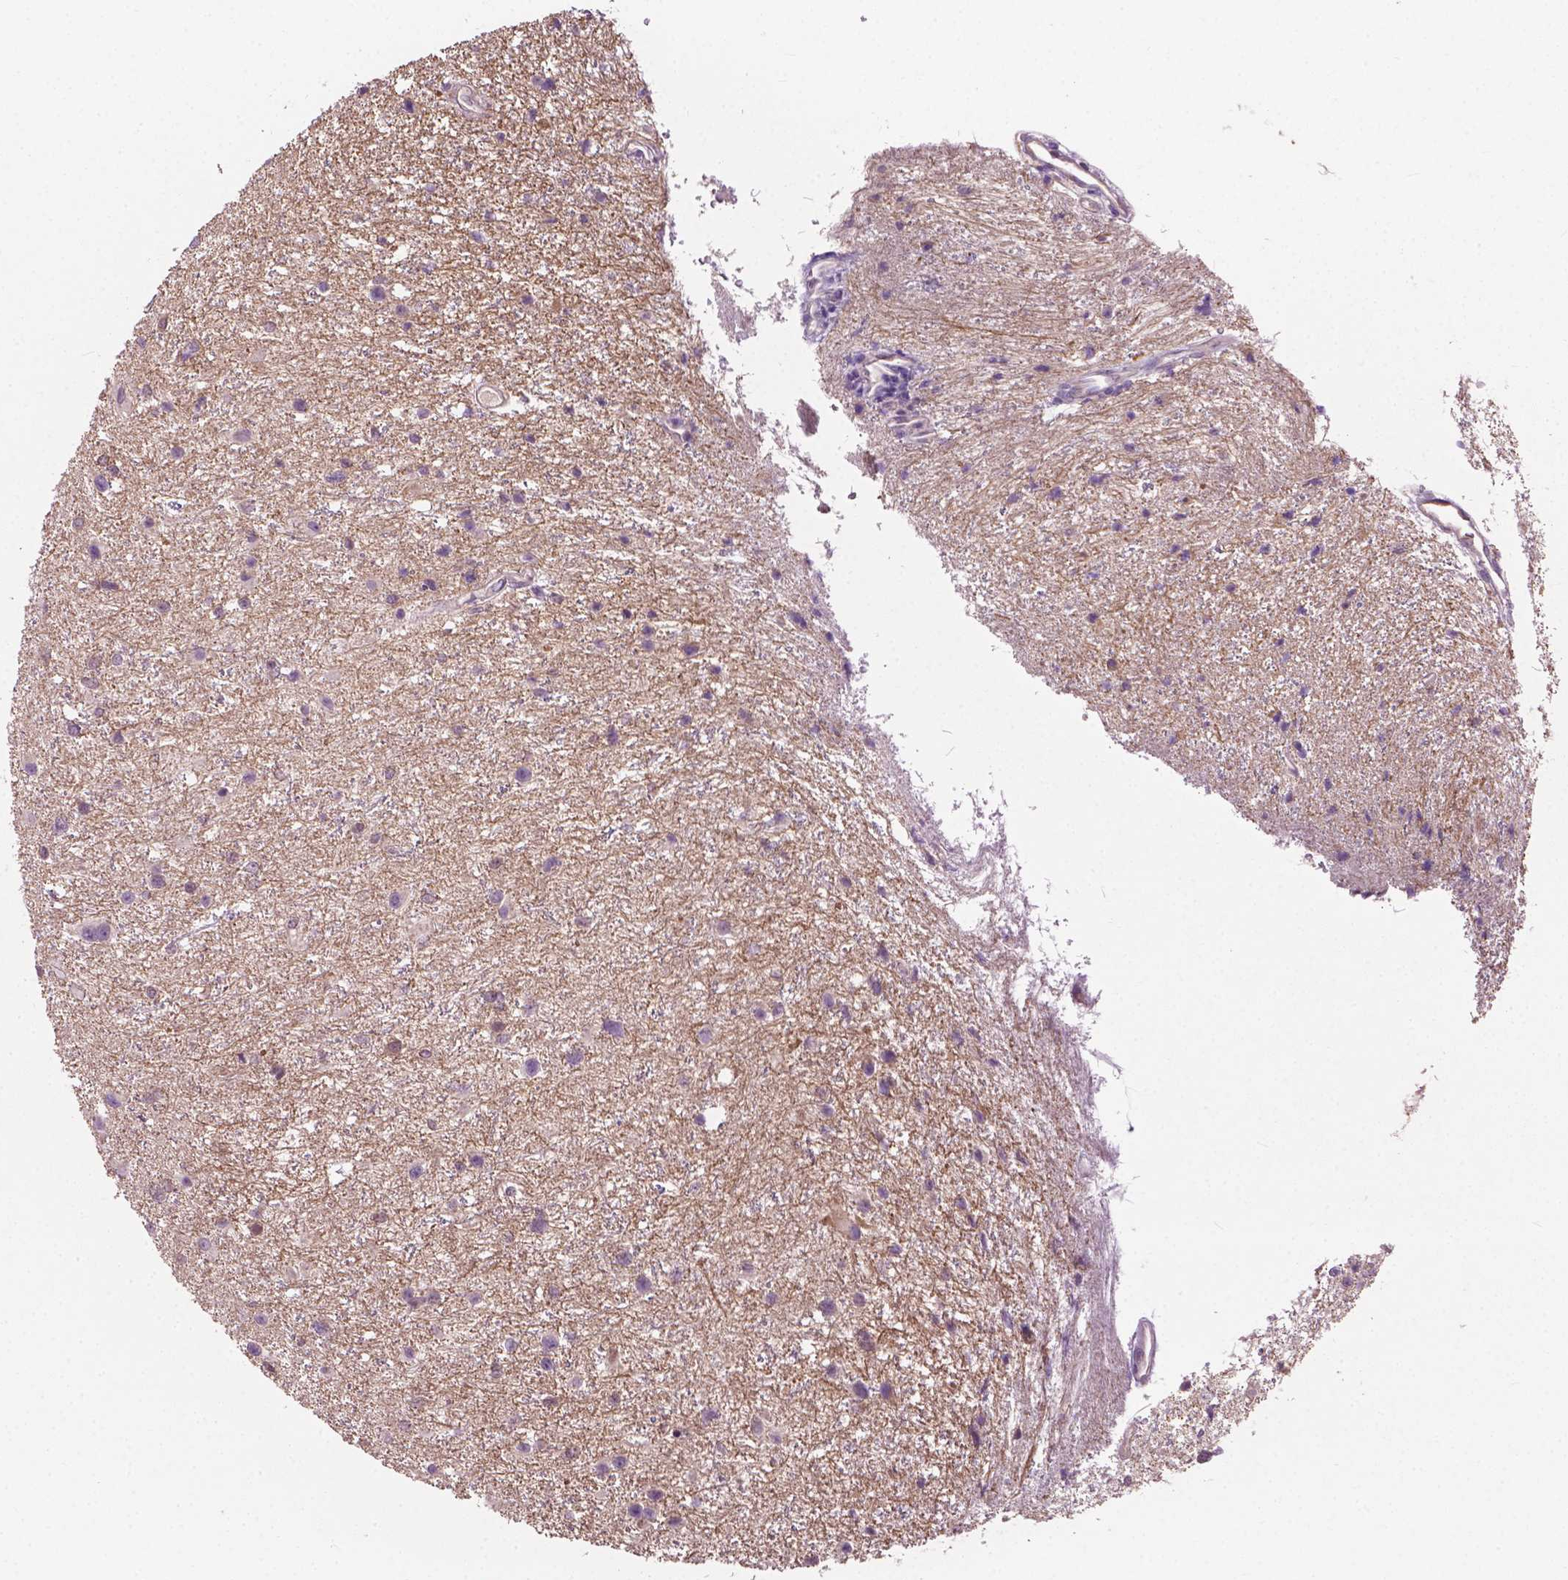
{"staining": {"intensity": "negative", "quantity": "none", "location": "none"}, "tissue": "glioma", "cell_type": "Tumor cells", "image_type": "cancer", "snomed": [{"axis": "morphology", "description": "Glioma, malignant, Low grade"}, {"axis": "topography", "description": "Brain"}], "caption": "Low-grade glioma (malignant) was stained to show a protein in brown. There is no significant expression in tumor cells.", "gene": "MZT1", "patient": {"sex": "female", "age": 32}}